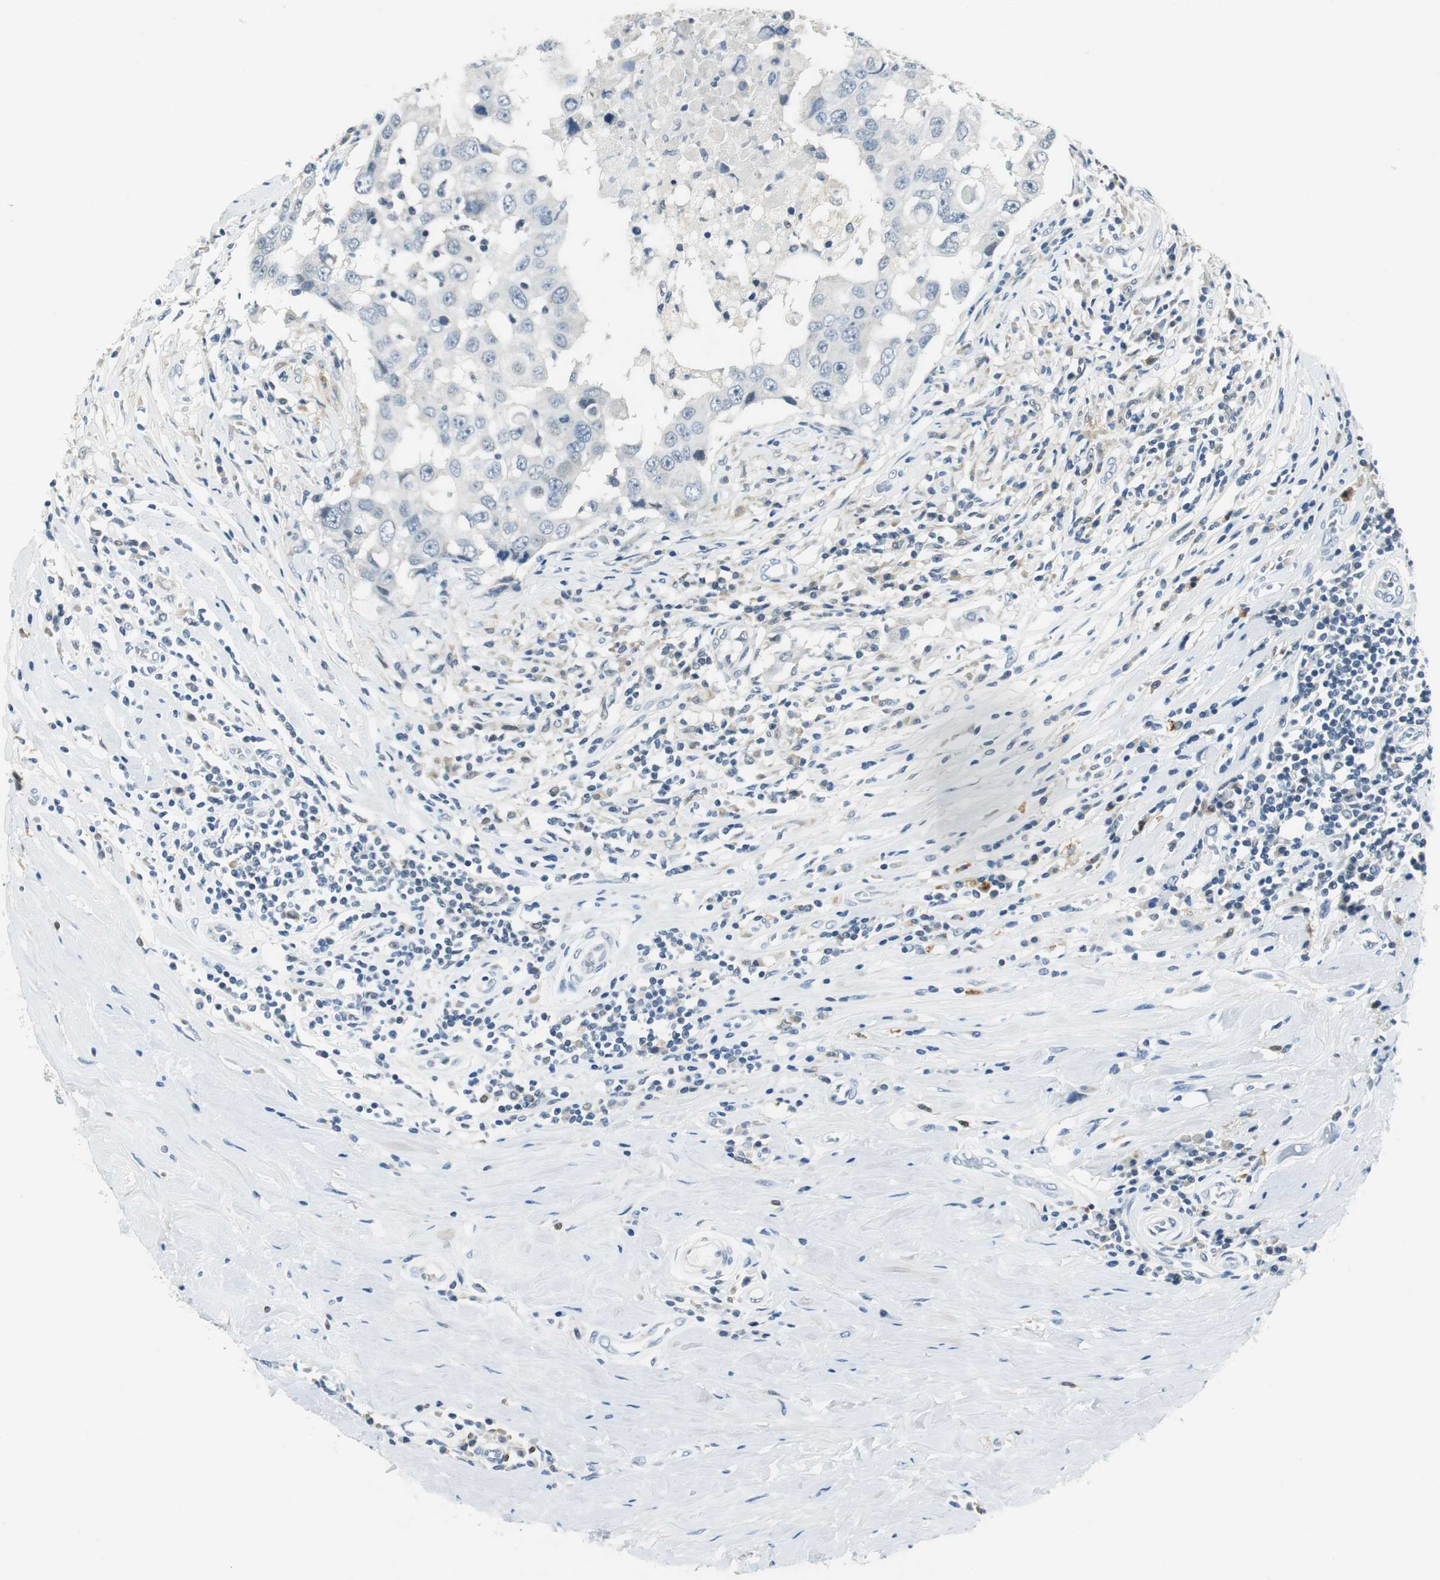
{"staining": {"intensity": "negative", "quantity": "none", "location": "none"}, "tissue": "breast cancer", "cell_type": "Tumor cells", "image_type": "cancer", "snomed": [{"axis": "morphology", "description": "Duct carcinoma"}, {"axis": "topography", "description": "Breast"}], "caption": "Histopathology image shows no protein positivity in tumor cells of breast cancer tissue. (DAB (3,3'-diaminobenzidine) immunohistochemistry (IHC) with hematoxylin counter stain).", "gene": "ME1", "patient": {"sex": "female", "age": 27}}